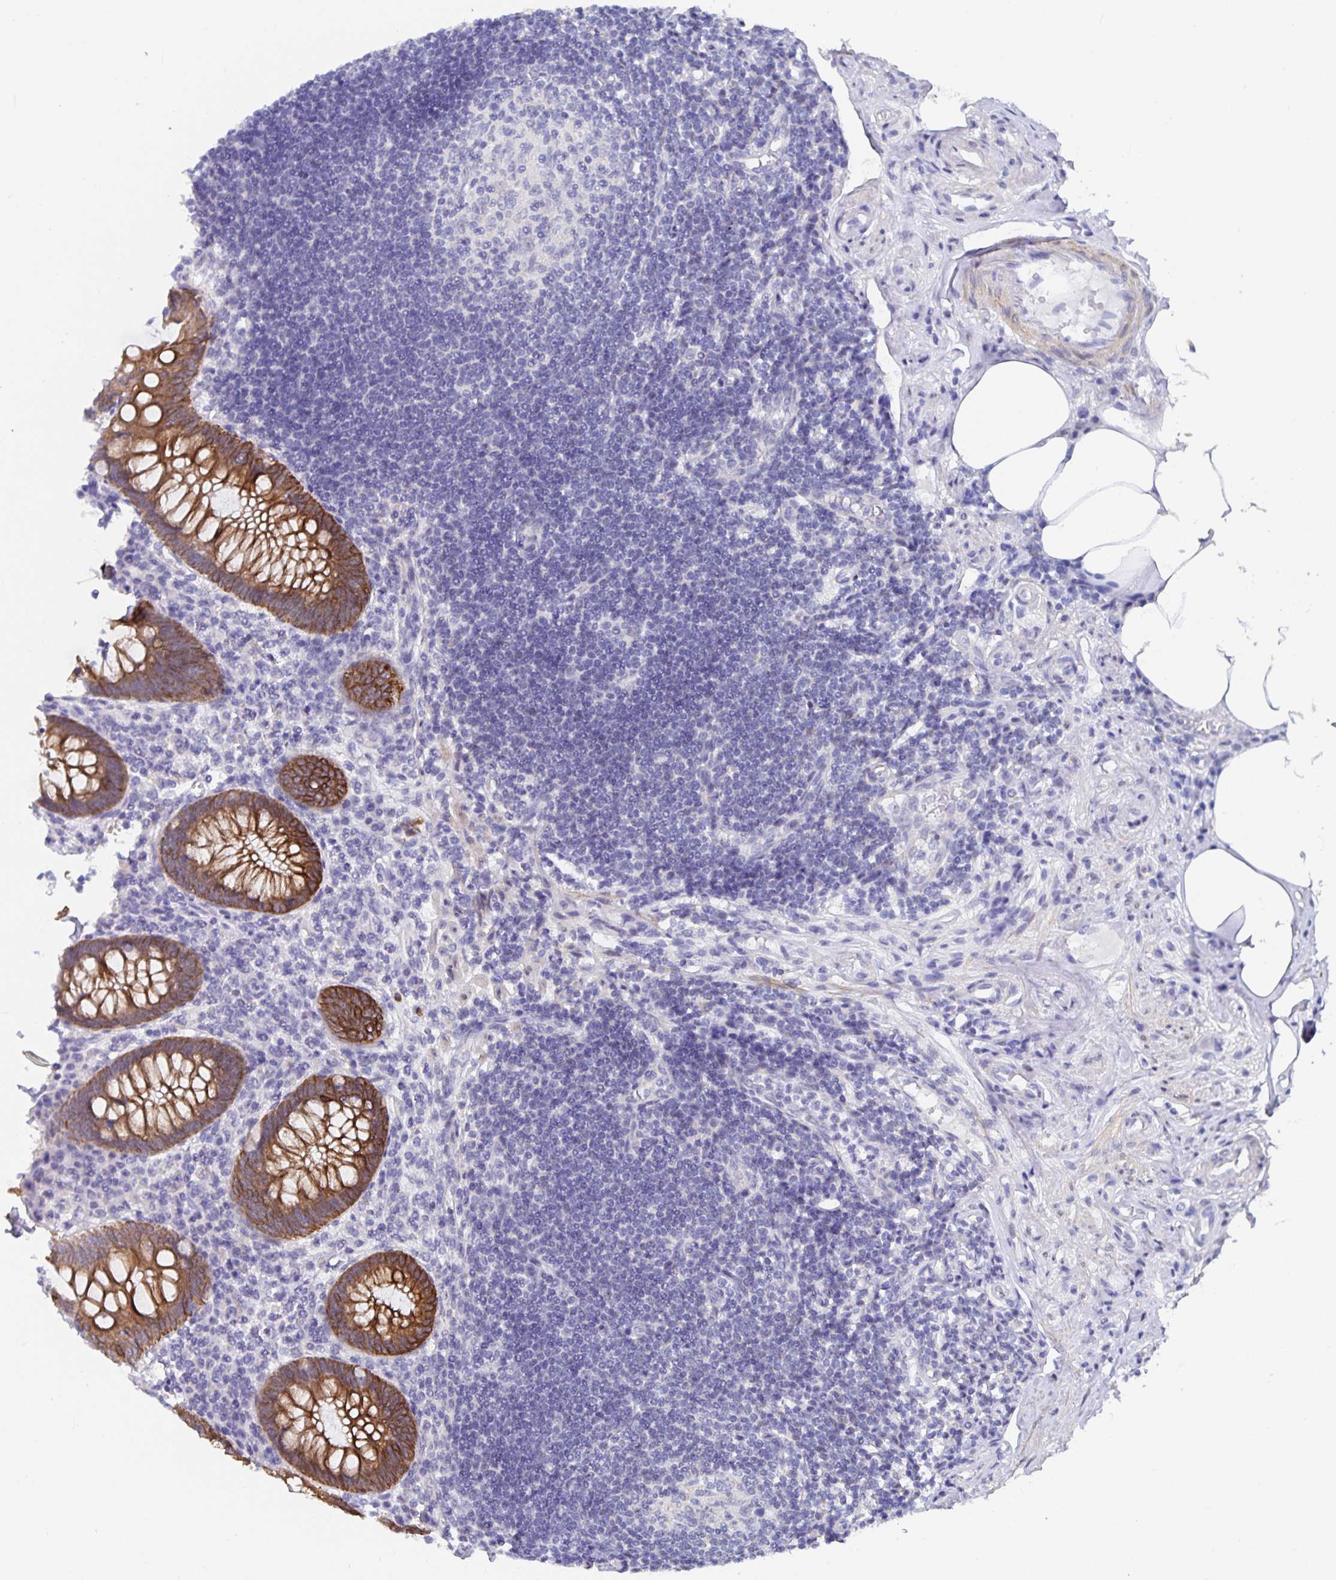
{"staining": {"intensity": "strong", "quantity": "25%-75%", "location": "cytoplasmic/membranous"}, "tissue": "appendix", "cell_type": "Glandular cells", "image_type": "normal", "snomed": [{"axis": "morphology", "description": "Normal tissue, NOS"}, {"axis": "topography", "description": "Appendix"}], "caption": "Benign appendix was stained to show a protein in brown. There is high levels of strong cytoplasmic/membranous staining in approximately 25%-75% of glandular cells. The staining was performed using DAB to visualize the protein expression in brown, while the nuclei were stained in blue with hematoxylin (Magnification: 20x).", "gene": "ZIK1", "patient": {"sex": "female", "age": 57}}